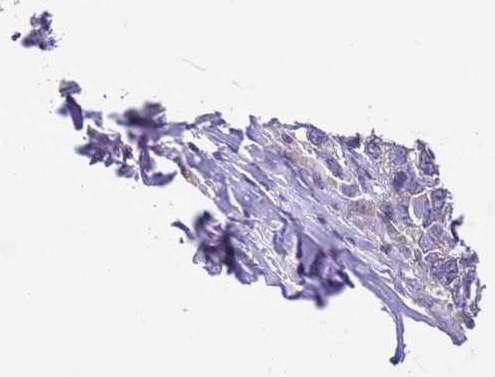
{"staining": {"intensity": "weak", "quantity": "<25%", "location": "cytoplasmic/membranous"}, "tissue": "skin cancer", "cell_type": "Tumor cells", "image_type": "cancer", "snomed": [{"axis": "morphology", "description": "Basal cell carcinoma"}, {"axis": "topography", "description": "Skin"}], "caption": "Tumor cells are negative for protein expression in human basal cell carcinoma (skin). The staining is performed using DAB brown chromogen with nuclei counter-stained in using hematoxylin.", "gene": "PRR32", "patient": {"sex": "female", "age": 65}}